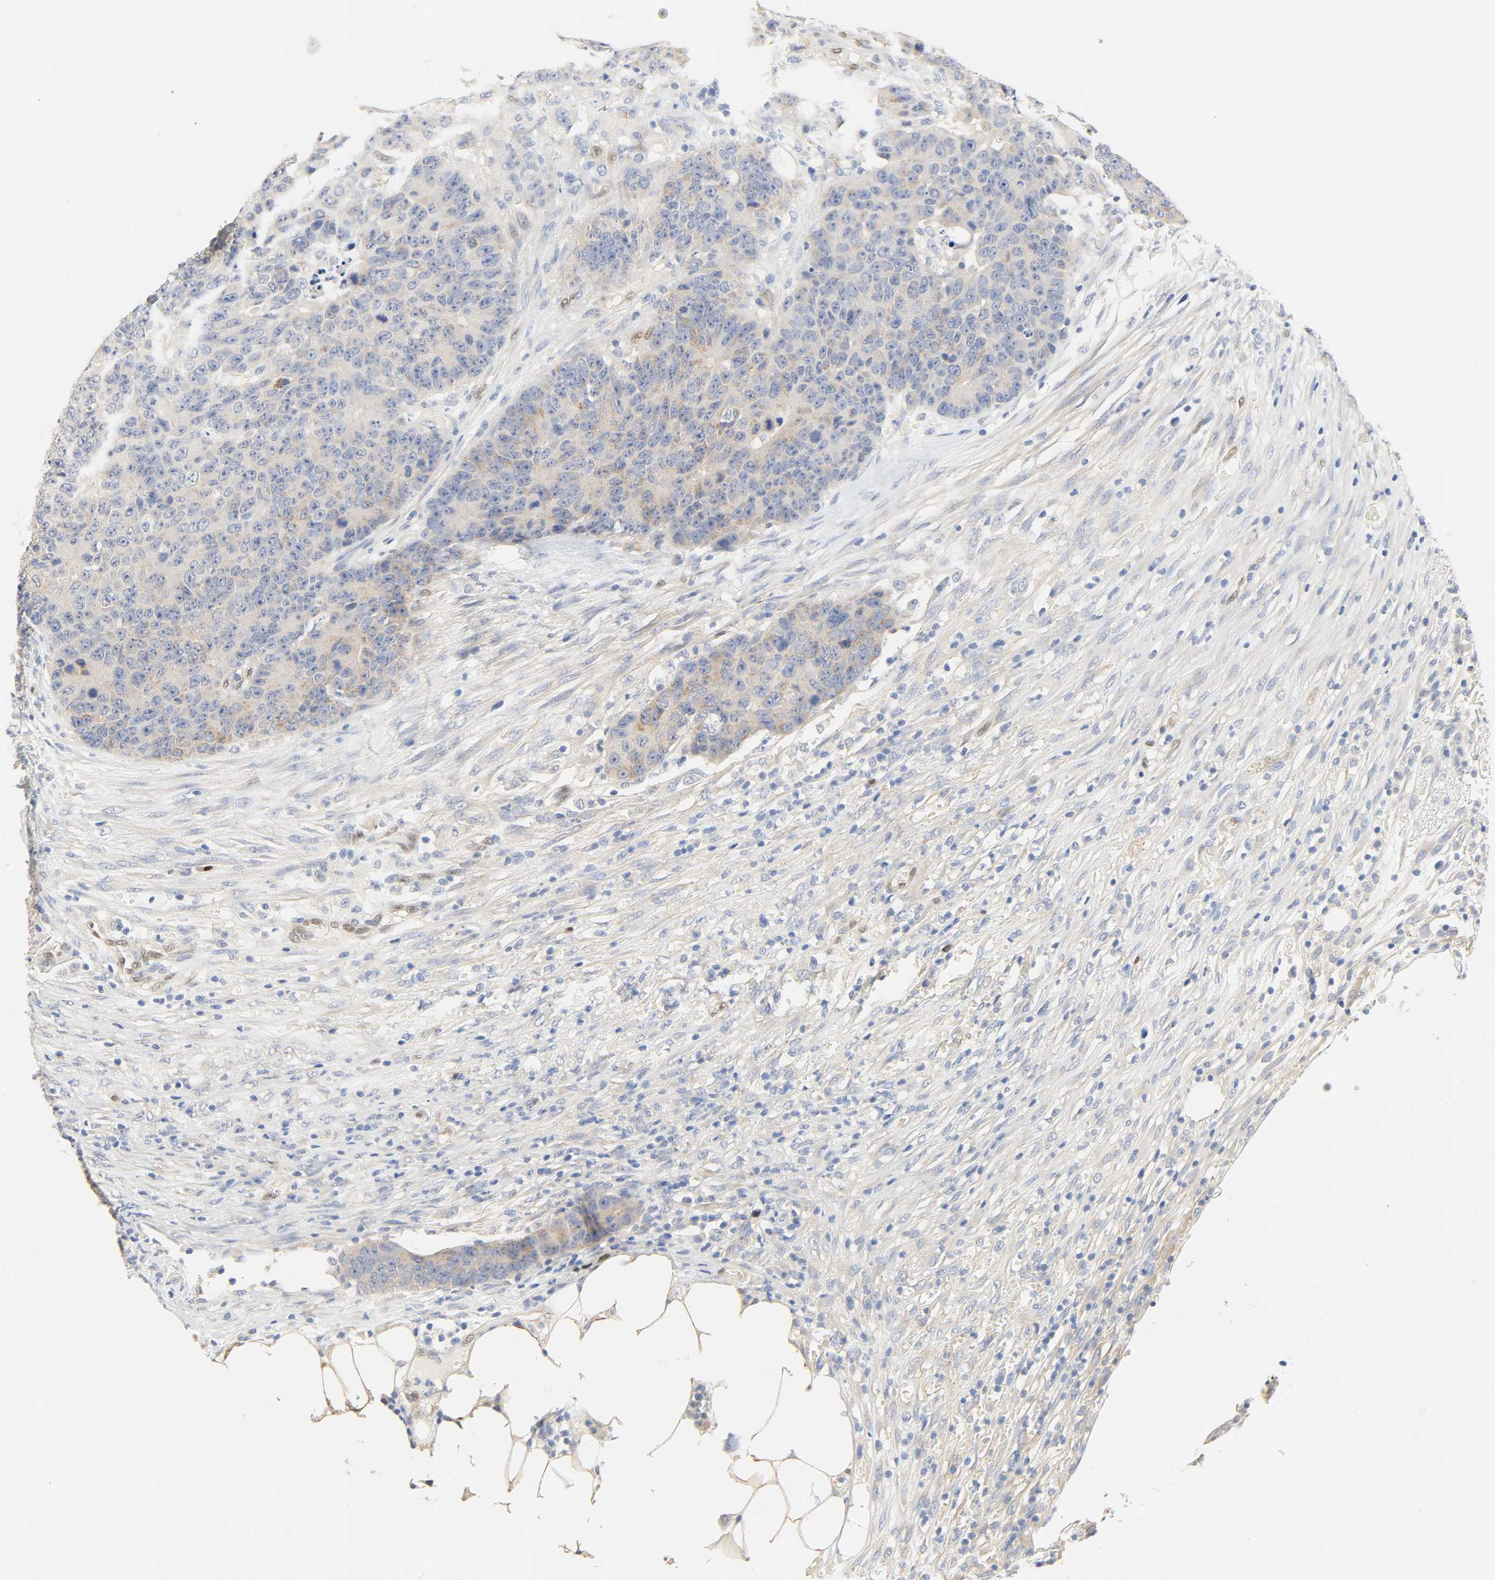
{"staining": {"intensity": "negative", "quantity": "none", "location": "none"}, "tissue": "colorectal cancer", "cell_type": "Tumor cells", "image_type": "cancer", "snomed": [{"axis": "morphology", "description": "Adenocarcinoma, NOS"}, {"axis": "topography", "description": "Colon"}], "caption": "The micrograph displays no staining of tumor cells in adenocarcinoma (colorectal).", "gene": "BORCS8-MEF2B", "patient": {"sex": "female", "age": 86}}